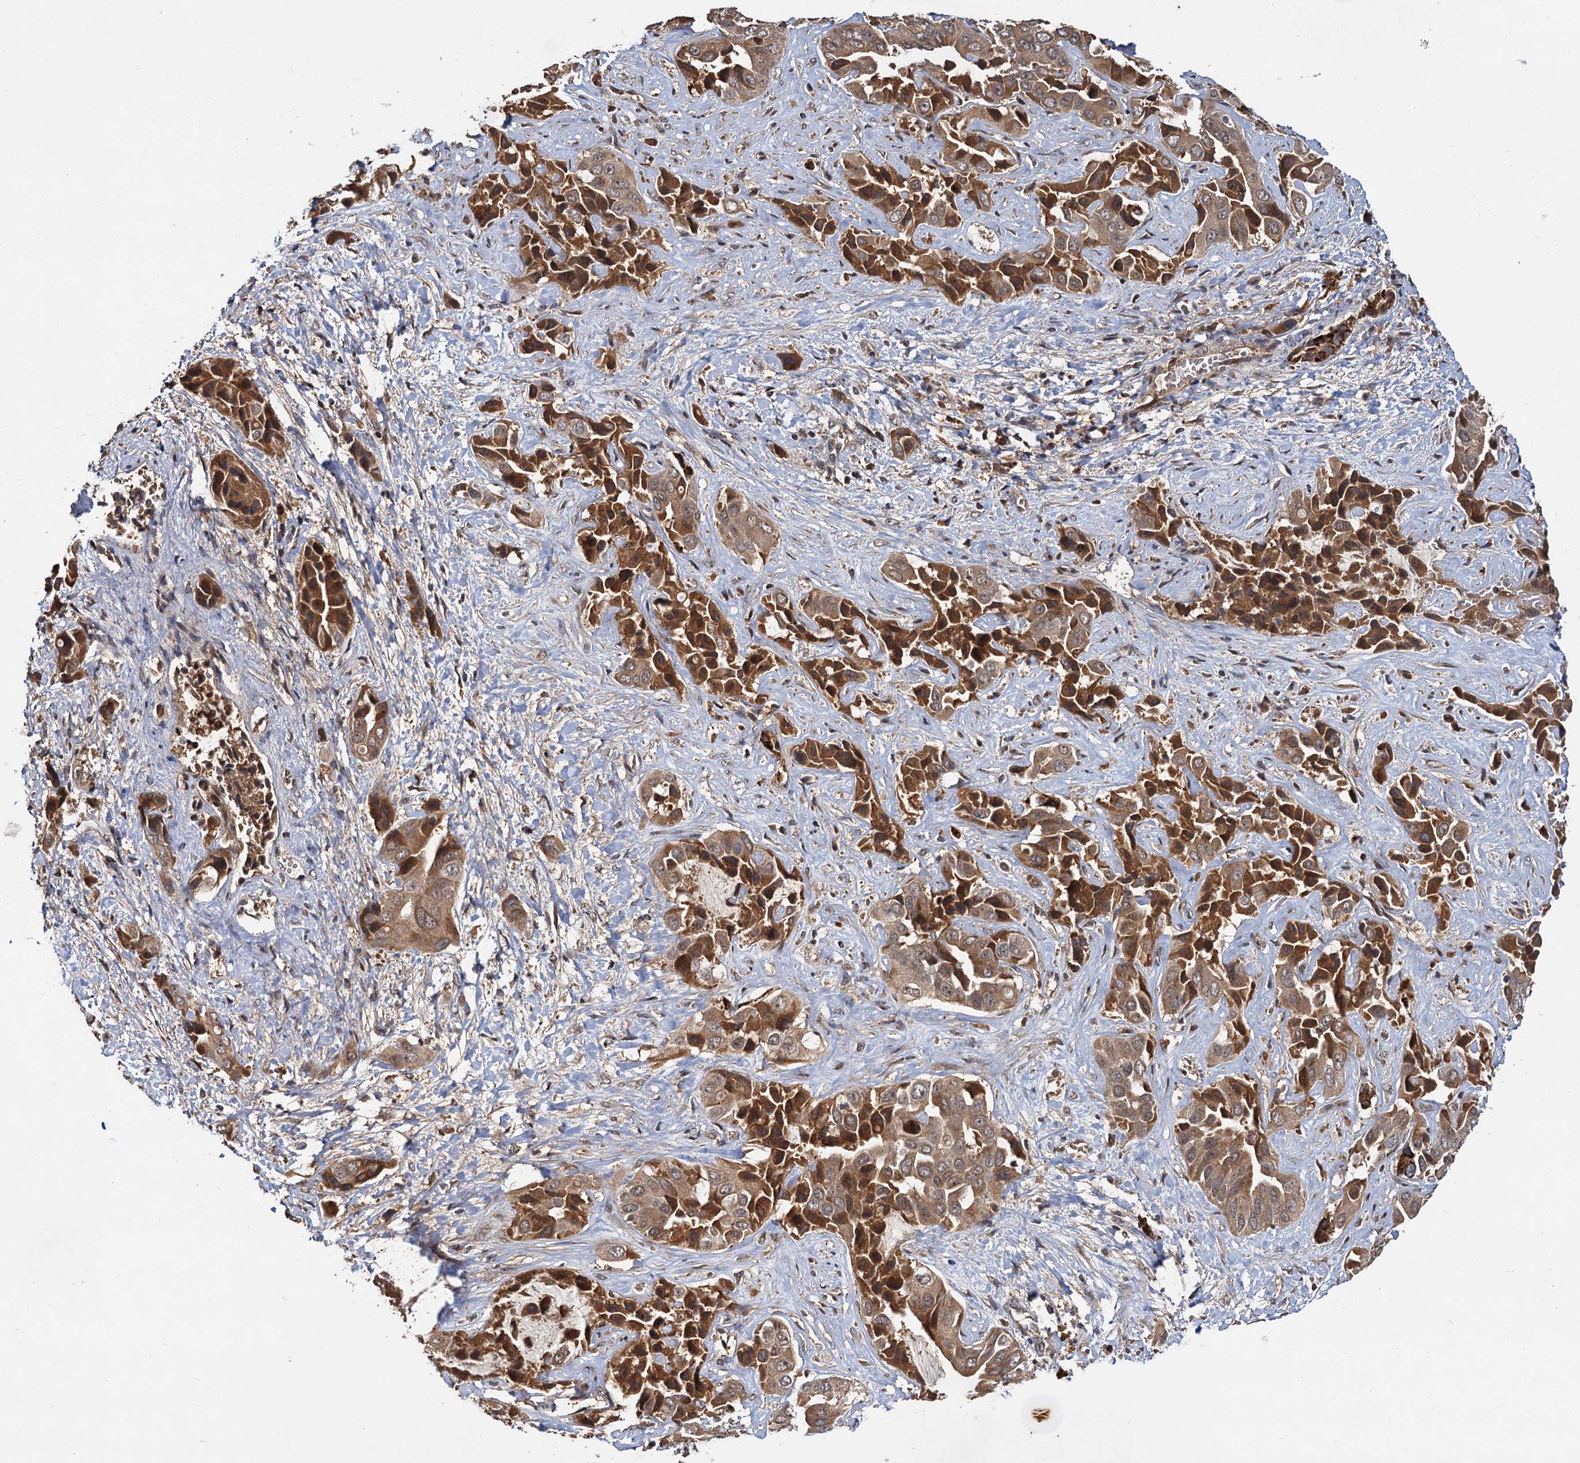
{"staining": {"intensity": "moderate", "quantity": ">75%", "location": "cytoplasmic/membranous,nuclear"}, "tissue": "liver cancer", "cell_type": "Tumor cells", "image_type": "cancer", "snomed": [{"axis": "morphology", "description": "Cholangiocarcinoma"}, {"axis": "topography", "description": "Liver"}], "caption": "The immunohistochemical stain labels moderate cytoplasmic/membranous and nuclear positivity in tumor cells of liver cancer (cholangiocarcinoma) tissue. (DAB IHC with brightfield microscopy, high magnification).", "gene": "MBD6", "patient": {"sex": "female", "age": 52}}